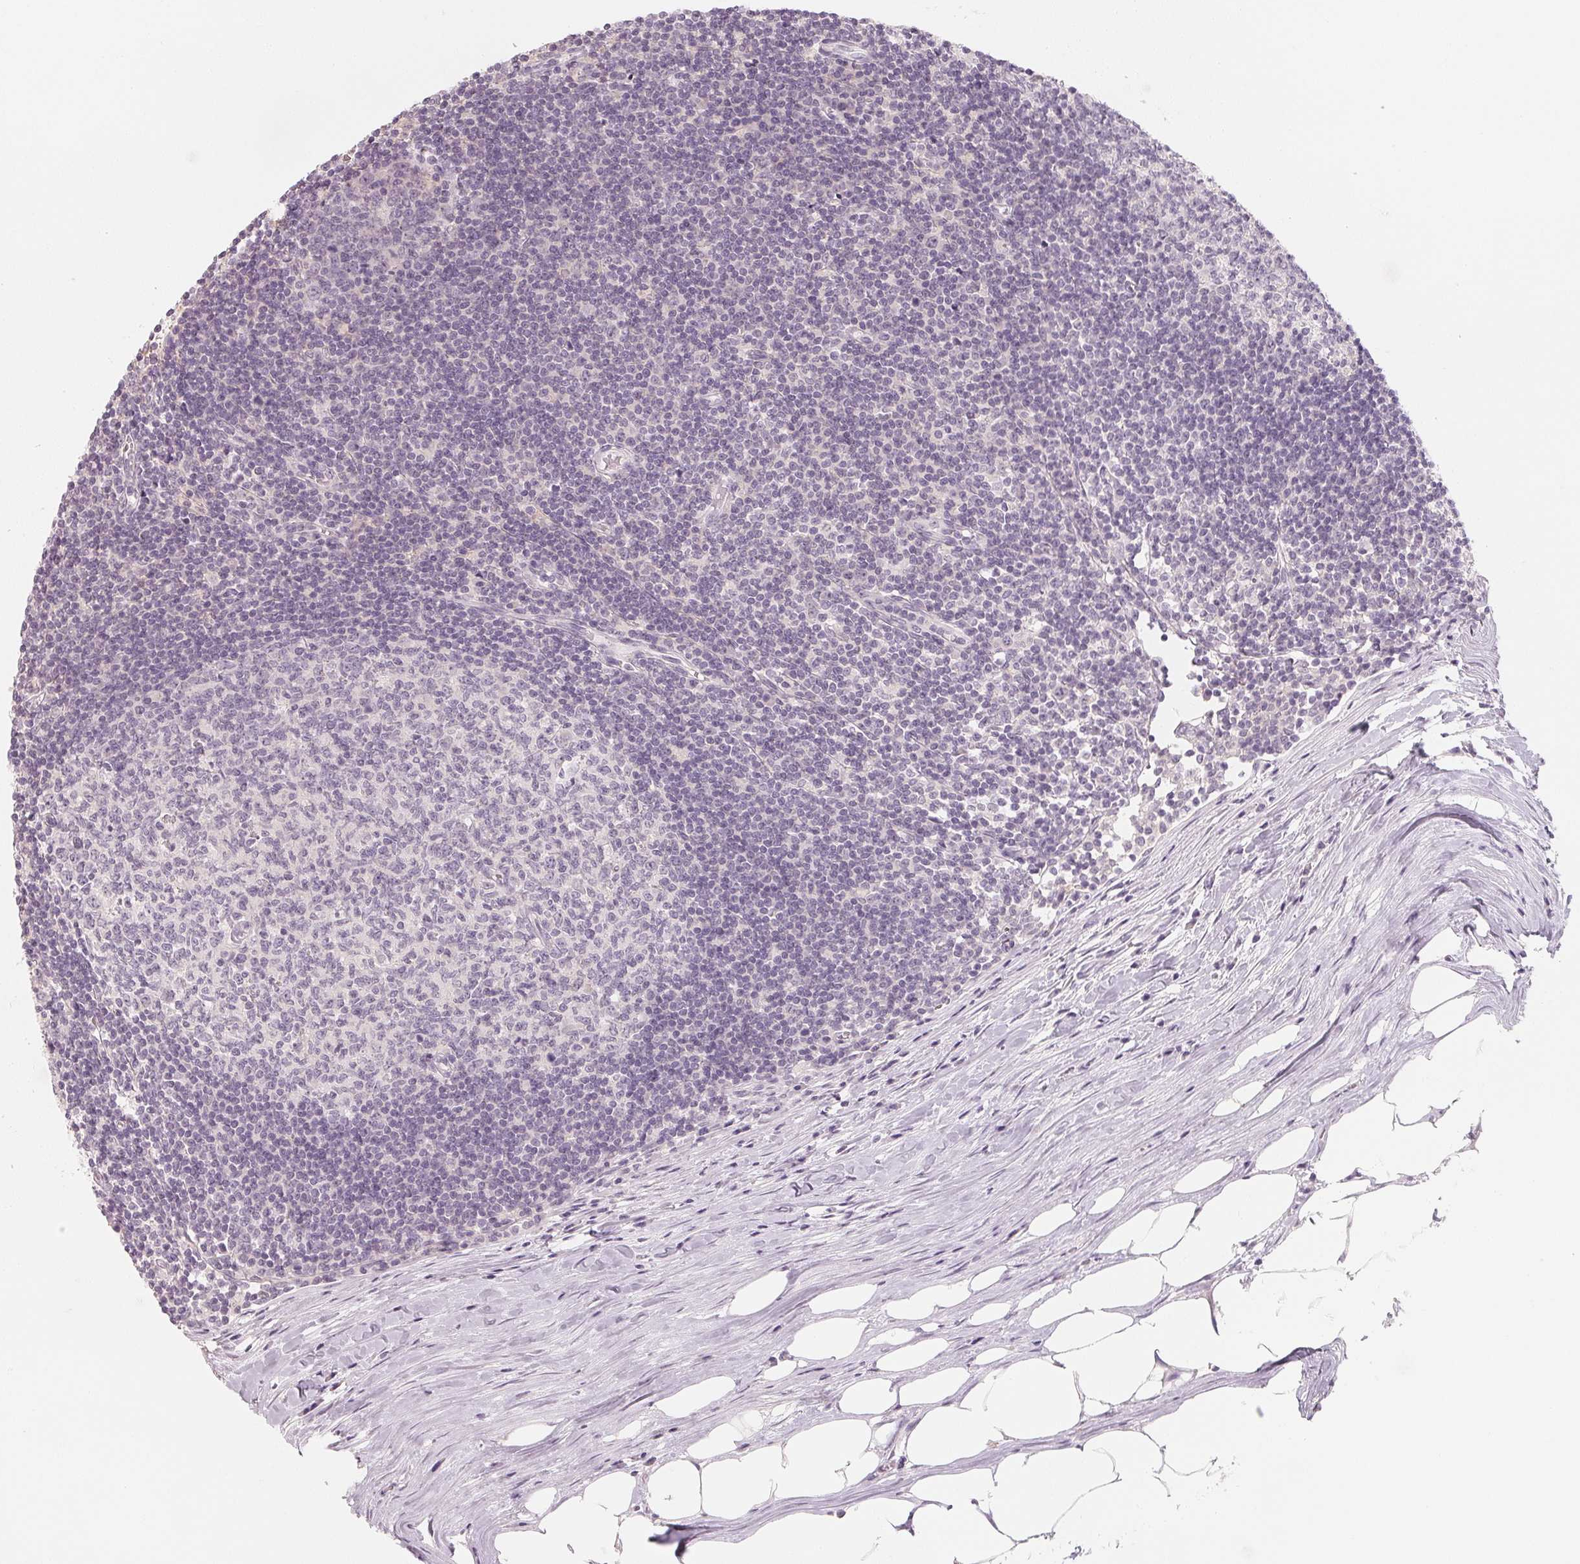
{"staining": {"intensity": "negative", "quantity": "none", "location": "none"}, "tissue": "lymph node", "cell_type": "Germinal center cells", "image_type": "normal", "snomed": [{"axis": "morphology", "description": "Normal tissue, NOS"}, {"axis": "topography", "description": "Lymph node"}], "caption": "Immunohistochemical staining of benign human lymph node reveals no significant staining in germinal center cells.", "gene": "CFAP276", "patient": {"sex": "male", "age": 67}}